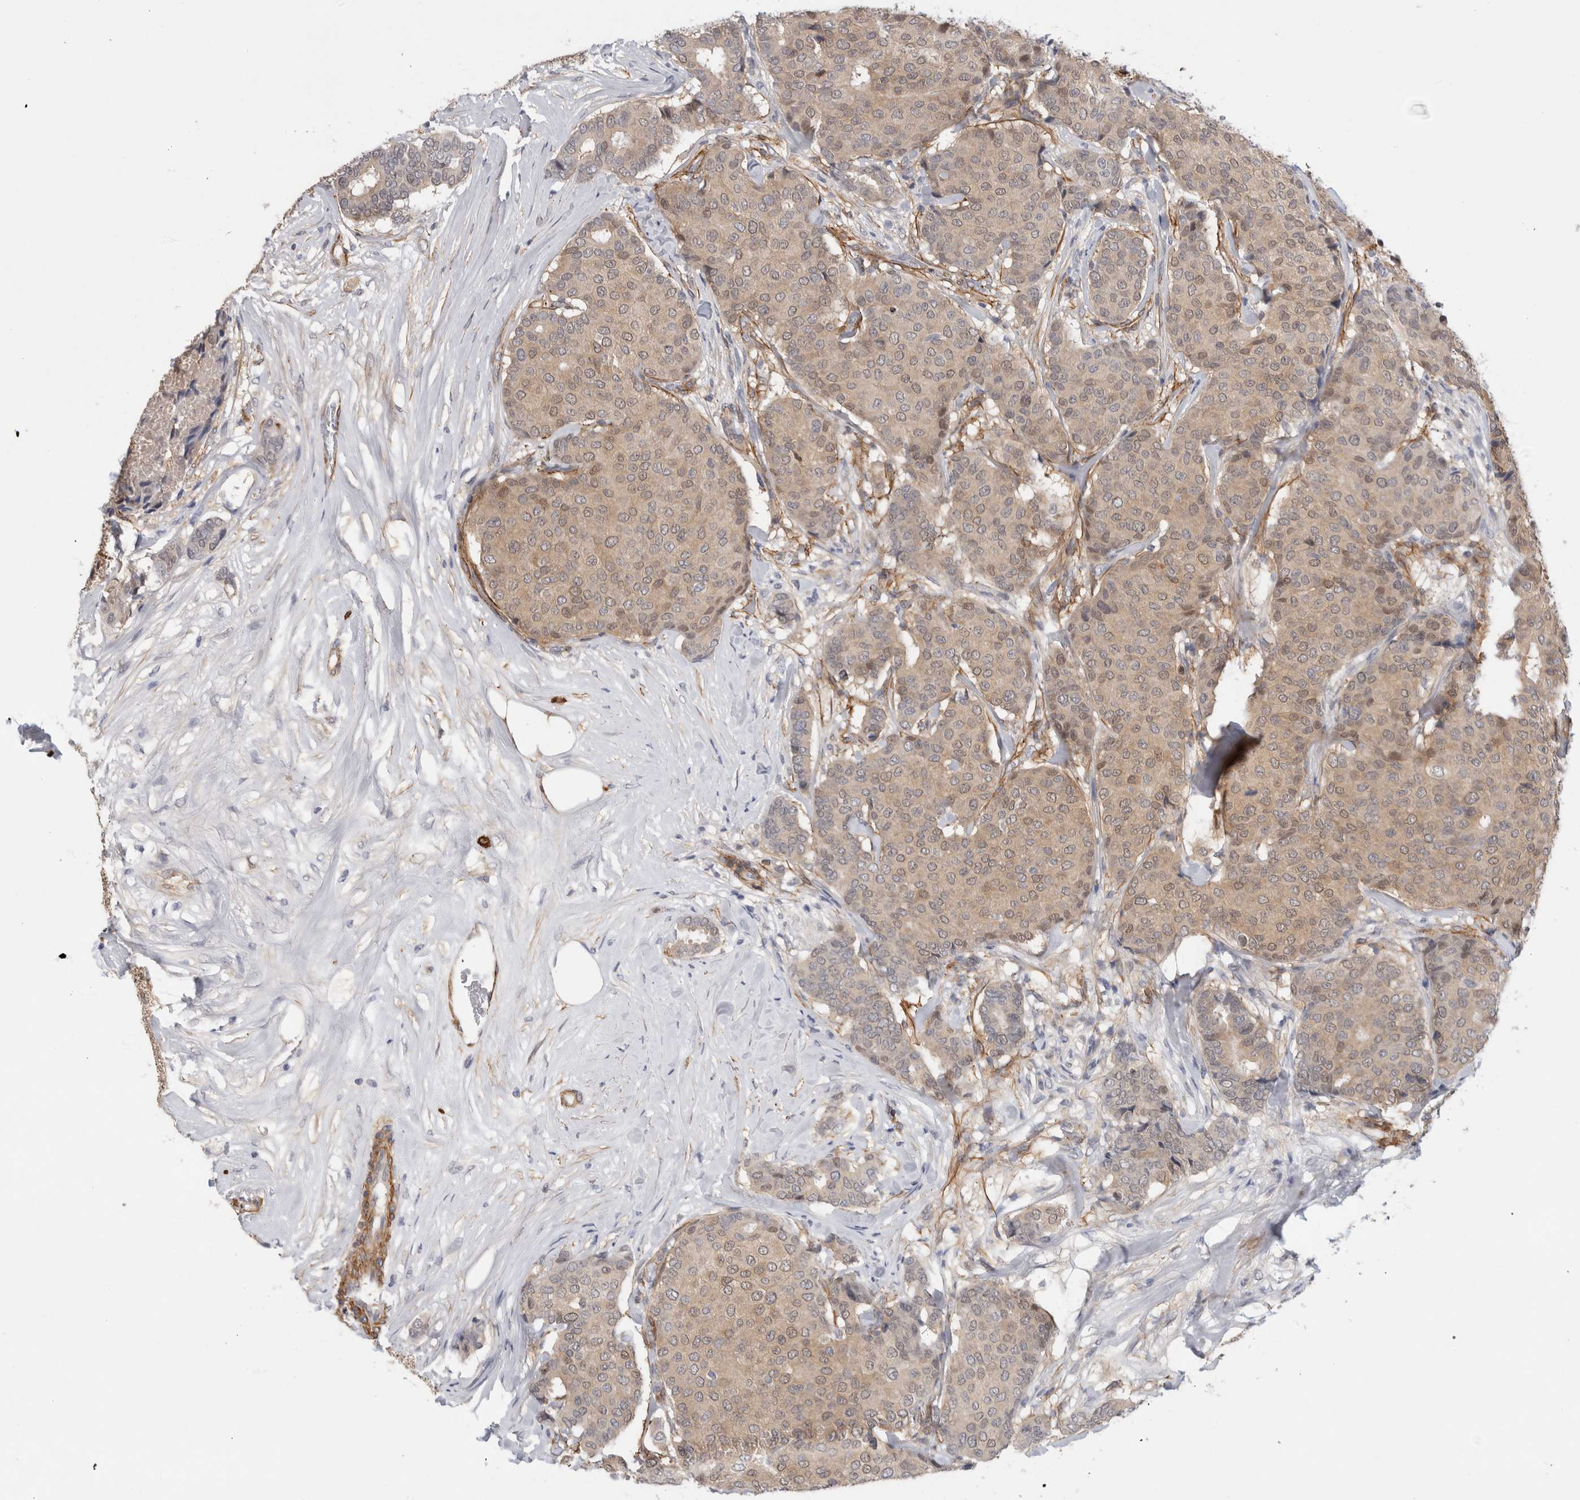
{"staining": {"intensity": "weak", "quantity": "25%-75%", "location": "cytoplasmic/membranous,nuclear"}, "tissue": "breast cancer", "cell_type": "Tumor cells", "image_type": "cancer", "snomed": [{"axis": "morphology", "description": "Duct carcinoma"}, {"axis": "topography", "description": "Breast"}], "caption": "Breast invasive ductal carcinoma was stained to show a protein in brown. There is low levels of weak cytoplasmic/membranous and nuclear positivity in approximately 25%-75% of tumor cells.", "gene": "PGM1", "patient": {"sex": "female", "age": 75}}